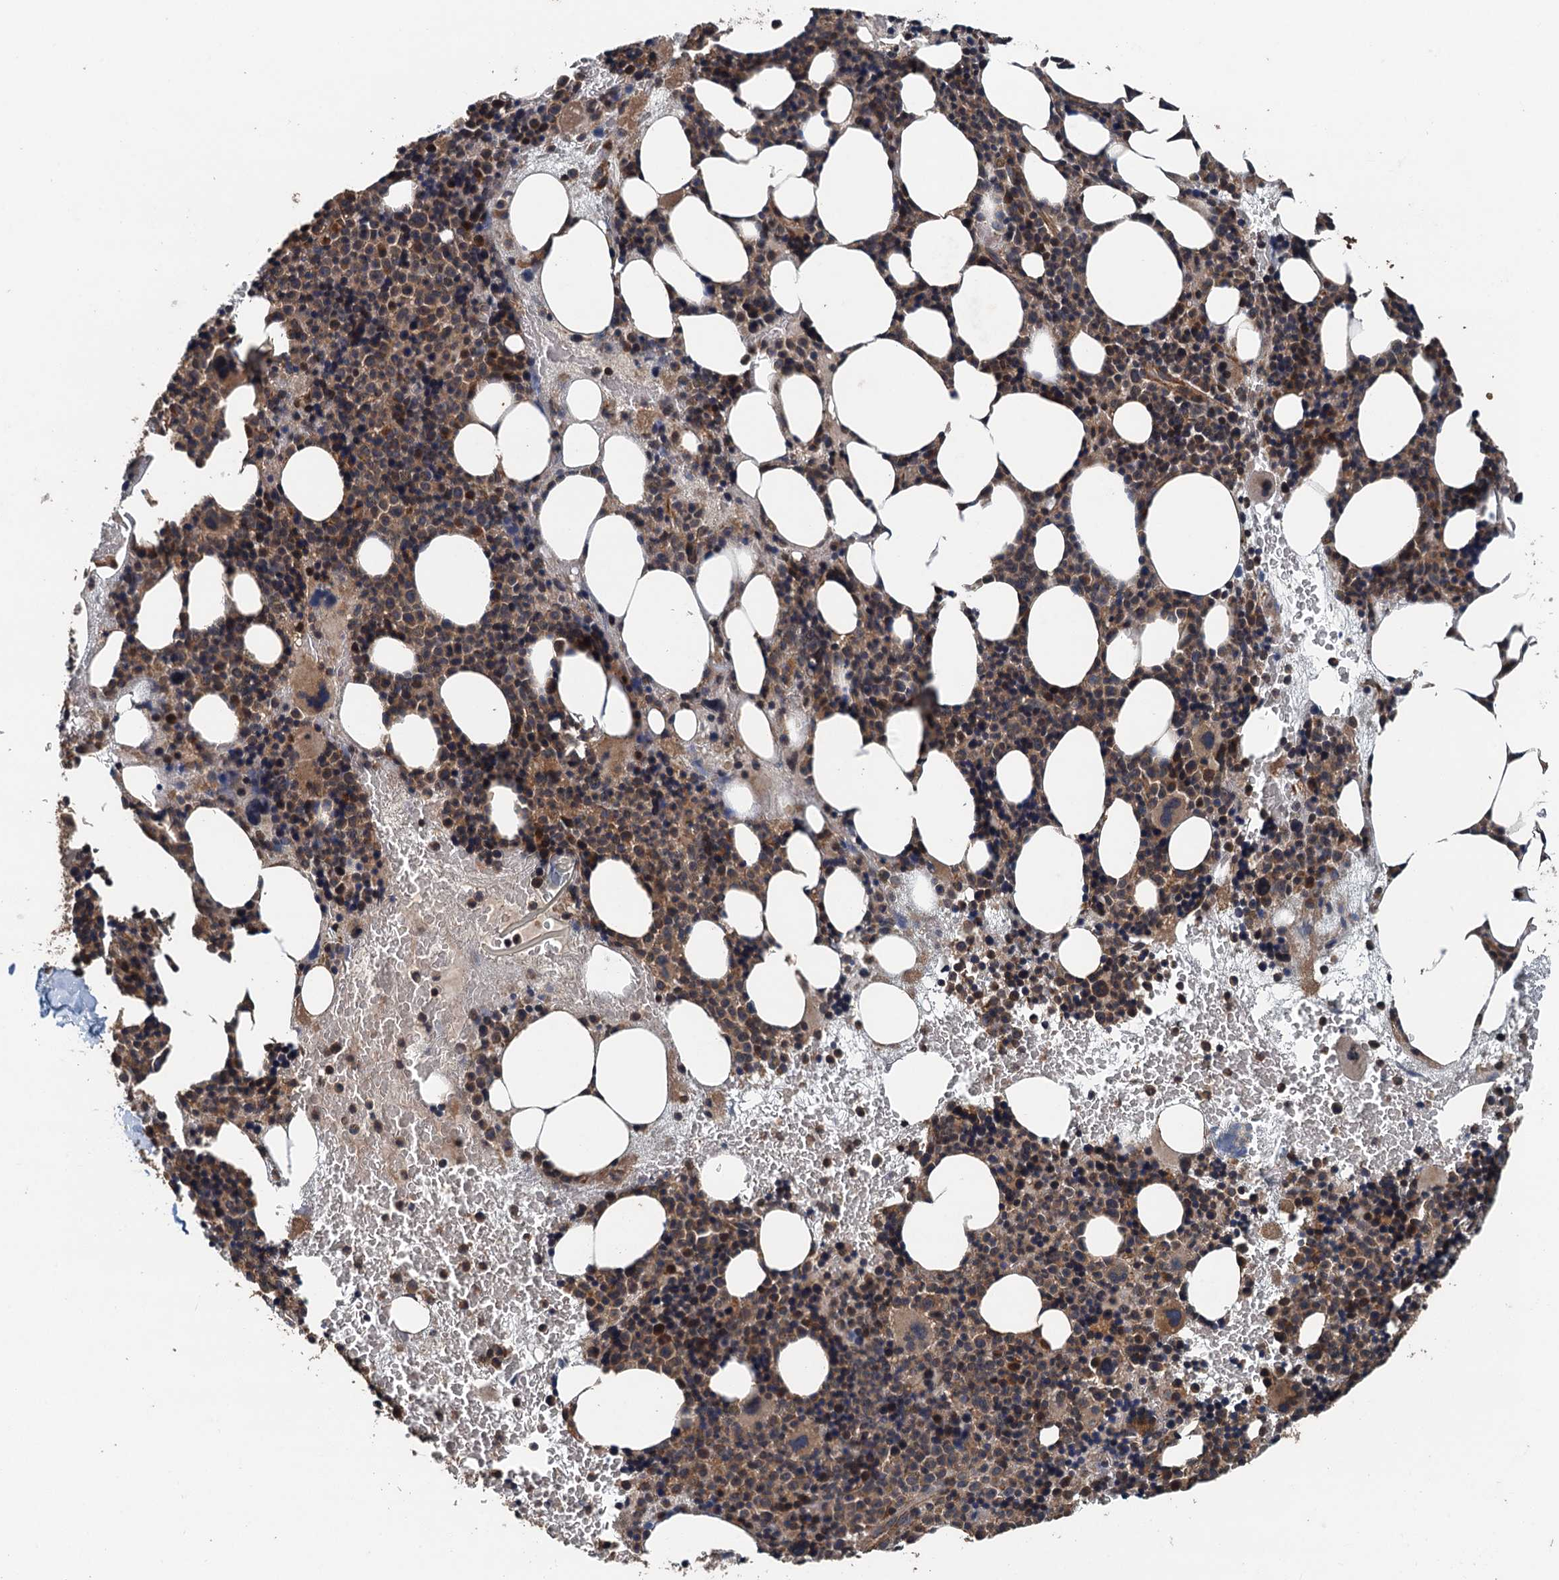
{"staining": {"intensity": "moderate", "quantity": ">75%", "location": "cytoplasmic/membranous"}, "tissue": "bone marrow", "cell_type": "Hematopoietic cells", "image_type": "normal", "snomed": [{"axis": "morphology", "description": "Normal tissue, NOS"}, {"axis": "topography", "description": "Bone marrow"}], "caption": "Hematopoietic cells reveal medium levels of moderate cytoplasmic/membranous expression in about >75% of cells in unremarkable human bone marrow.", "gene": "BORCS5", "patient": {"sex": "male", "age": 89}}